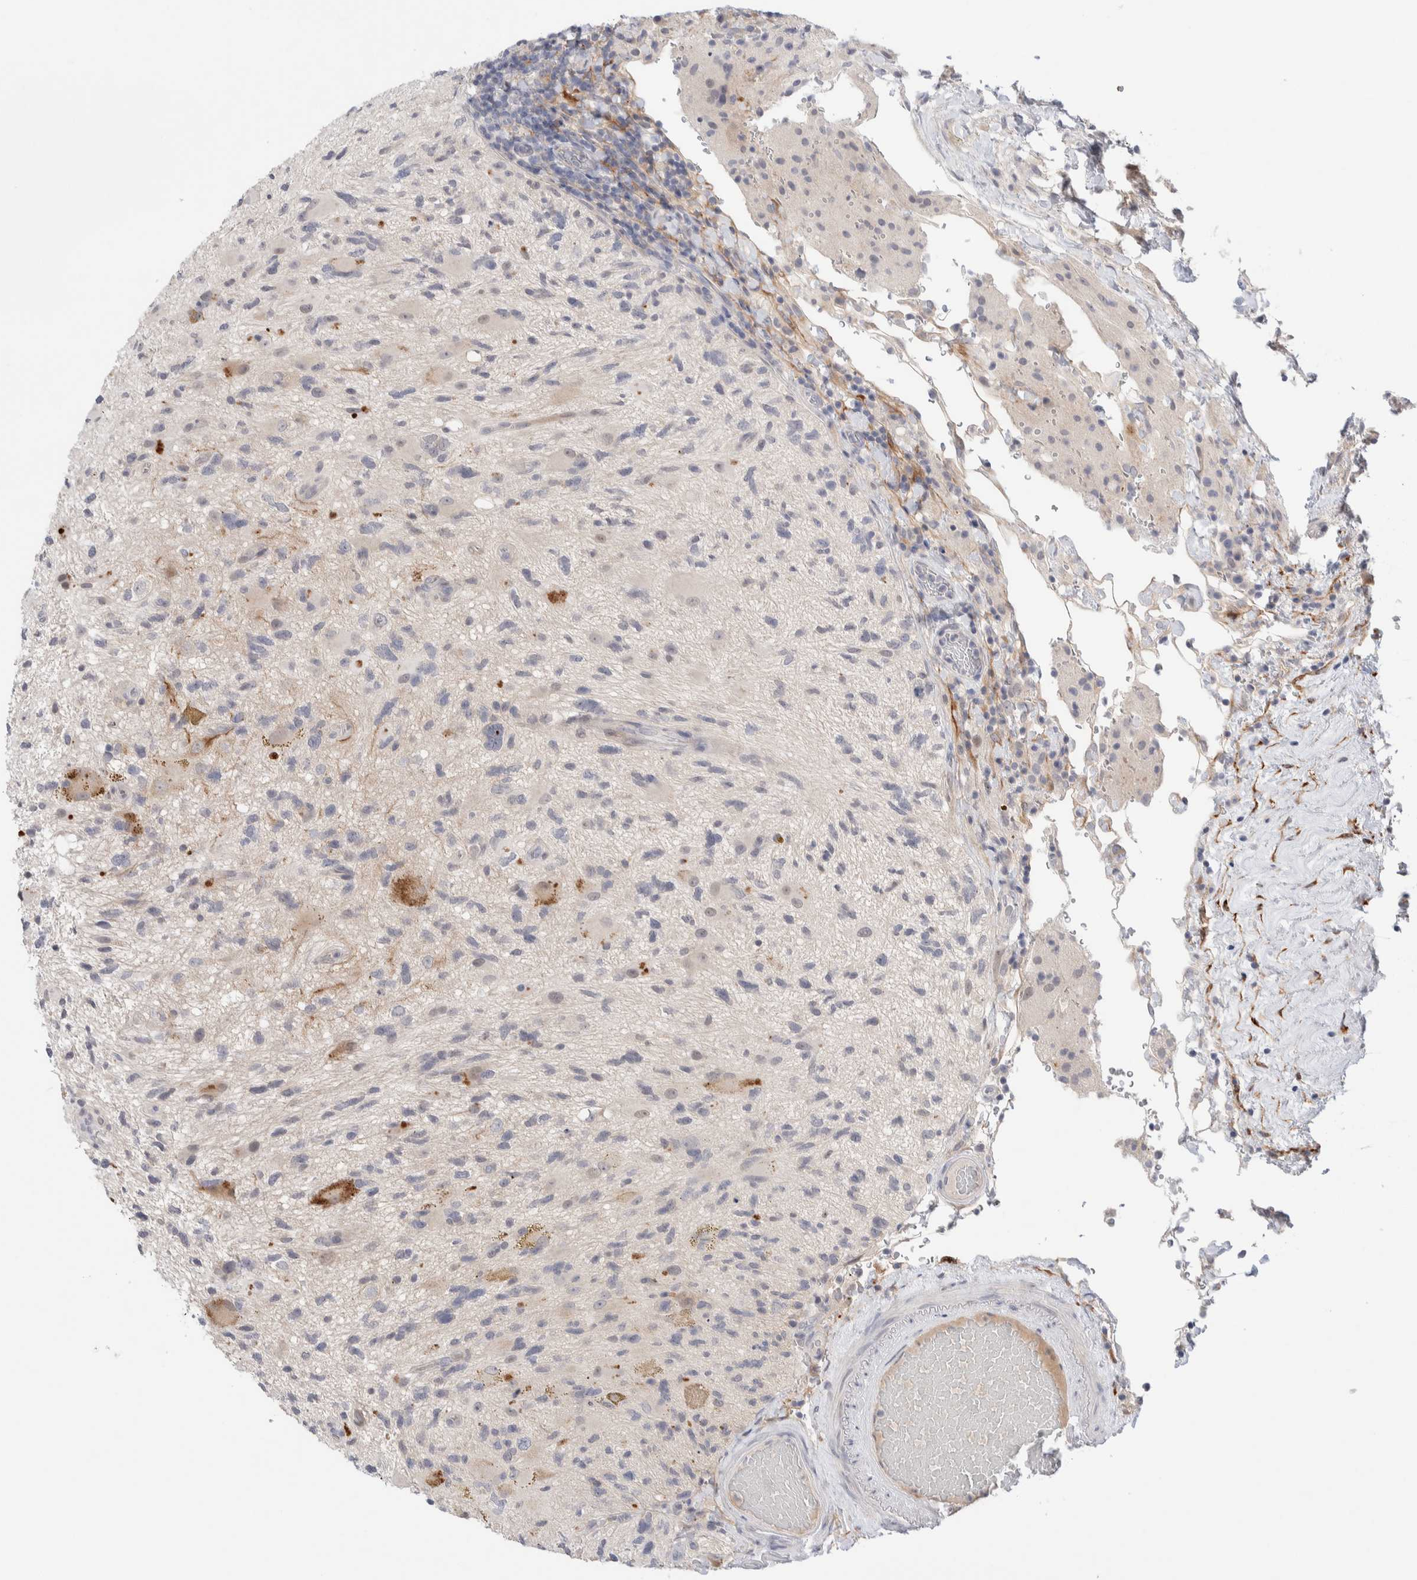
{"staining": {"intensity": "negative", "quantity": "none", "location": "none"}, "tissue": "glioma", "cell_type": "Tumor cells", "image_type": "cancer", "snomed": [{"axis": "morphology", "description": "Glioma, malignant, High grade"}, {"axis": "topography", "description": "Brain"}], "caption": "This is an immunohistochemistry image of human malignant glioma (high-grade). There is no expression in tumor cells.", "gene": "DNAJB6", "patient": {"sex": "male", "age": 33}}